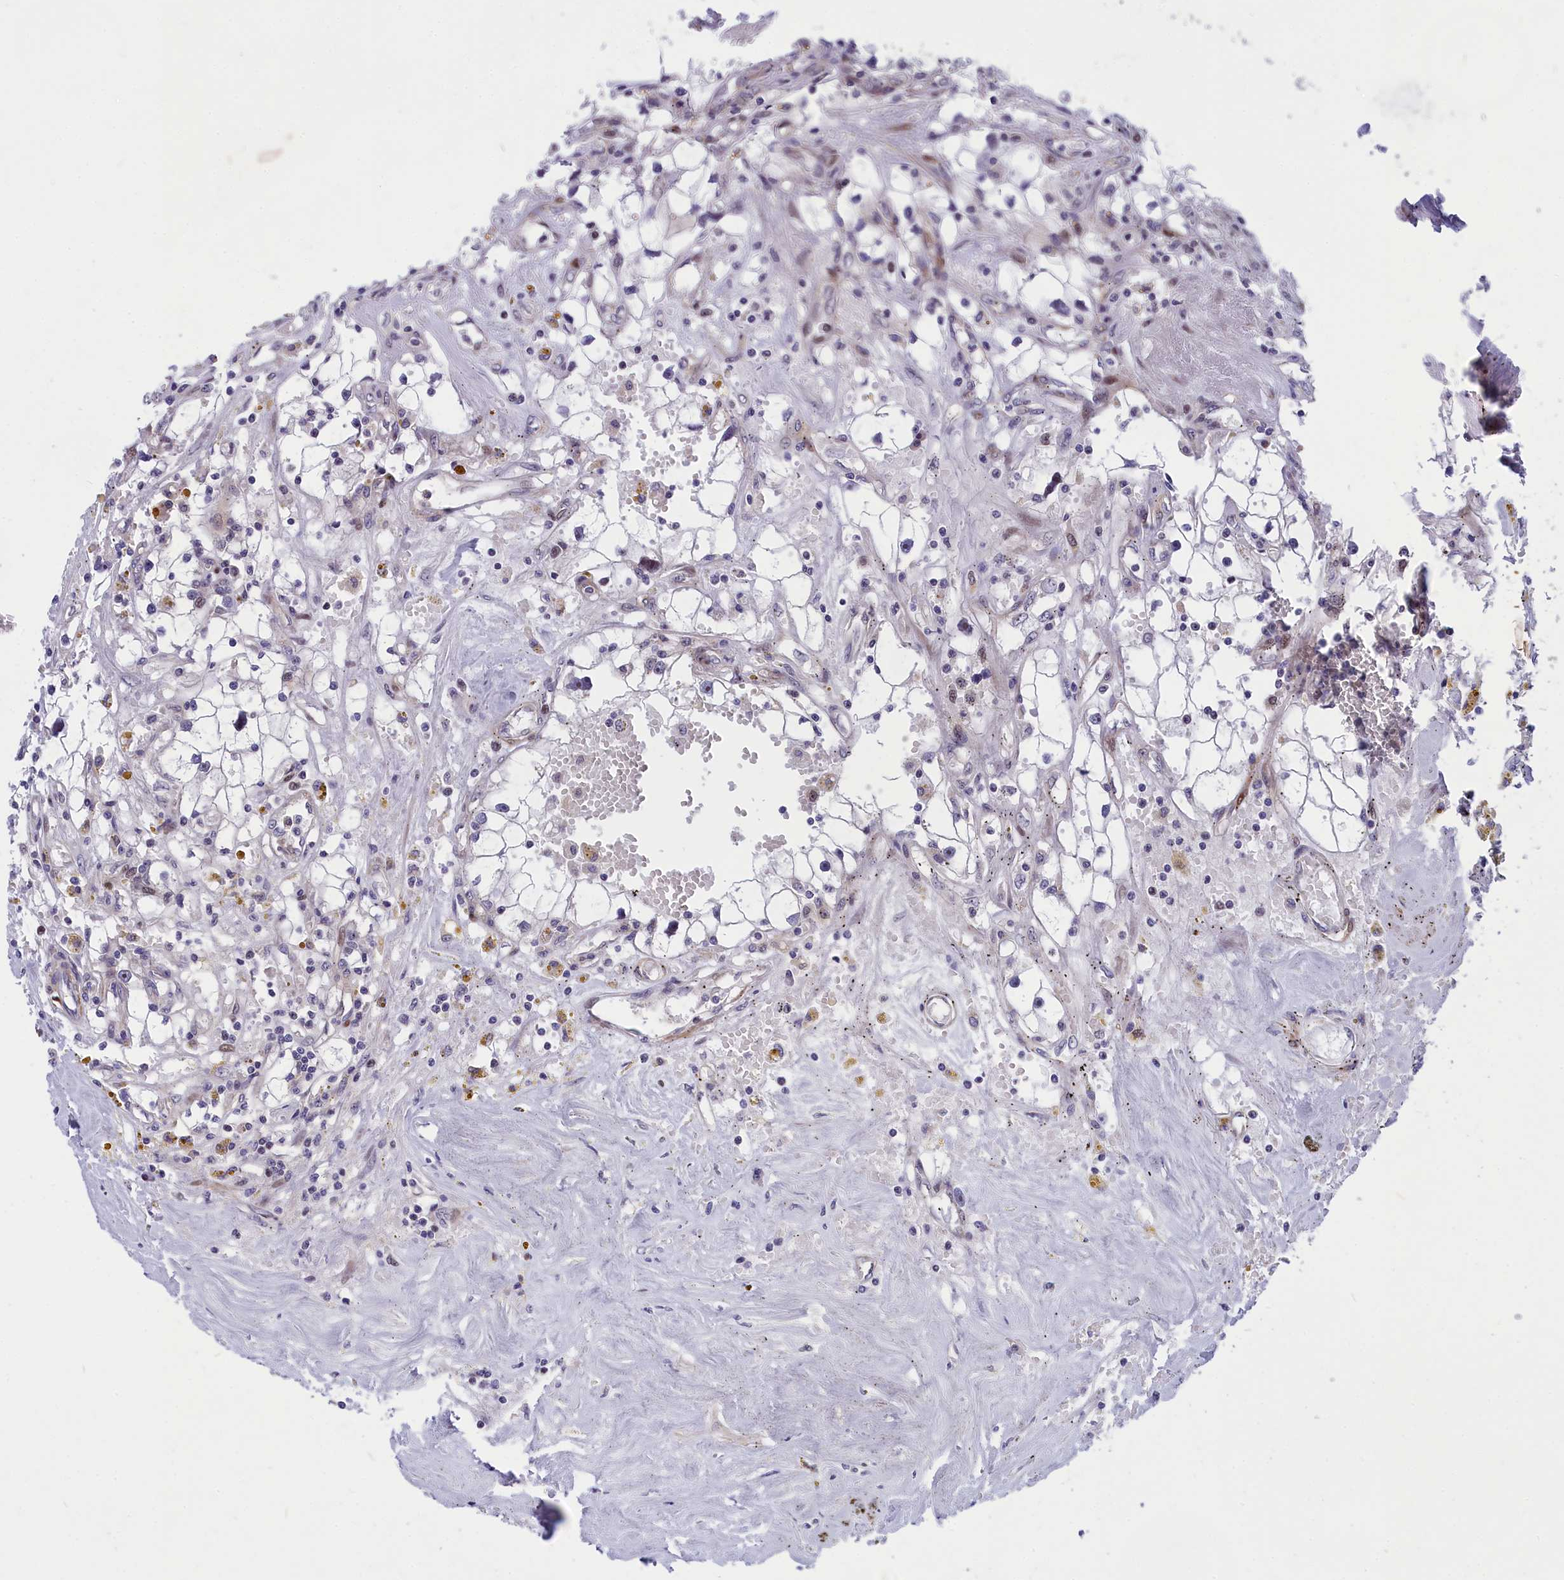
{"staining": {"intensity": "negative", "quantity": "none", "location": "none"}, "tissue": "renal cancer", "cell_type": "Tumor cells", "image_type": "cancer", "snomed": [{"axis": "morphology", "description": "Adenocarcinoma, NOS"}, {"axis": "topography", "description": "Kidney"}], "caption": "Immunohistochemical staining of human adenocarcinoma (renal) shows no significant staining in tumor cells.", "gene": "ANKRD34B", "patient": {"sex": "male", "age": 56}}